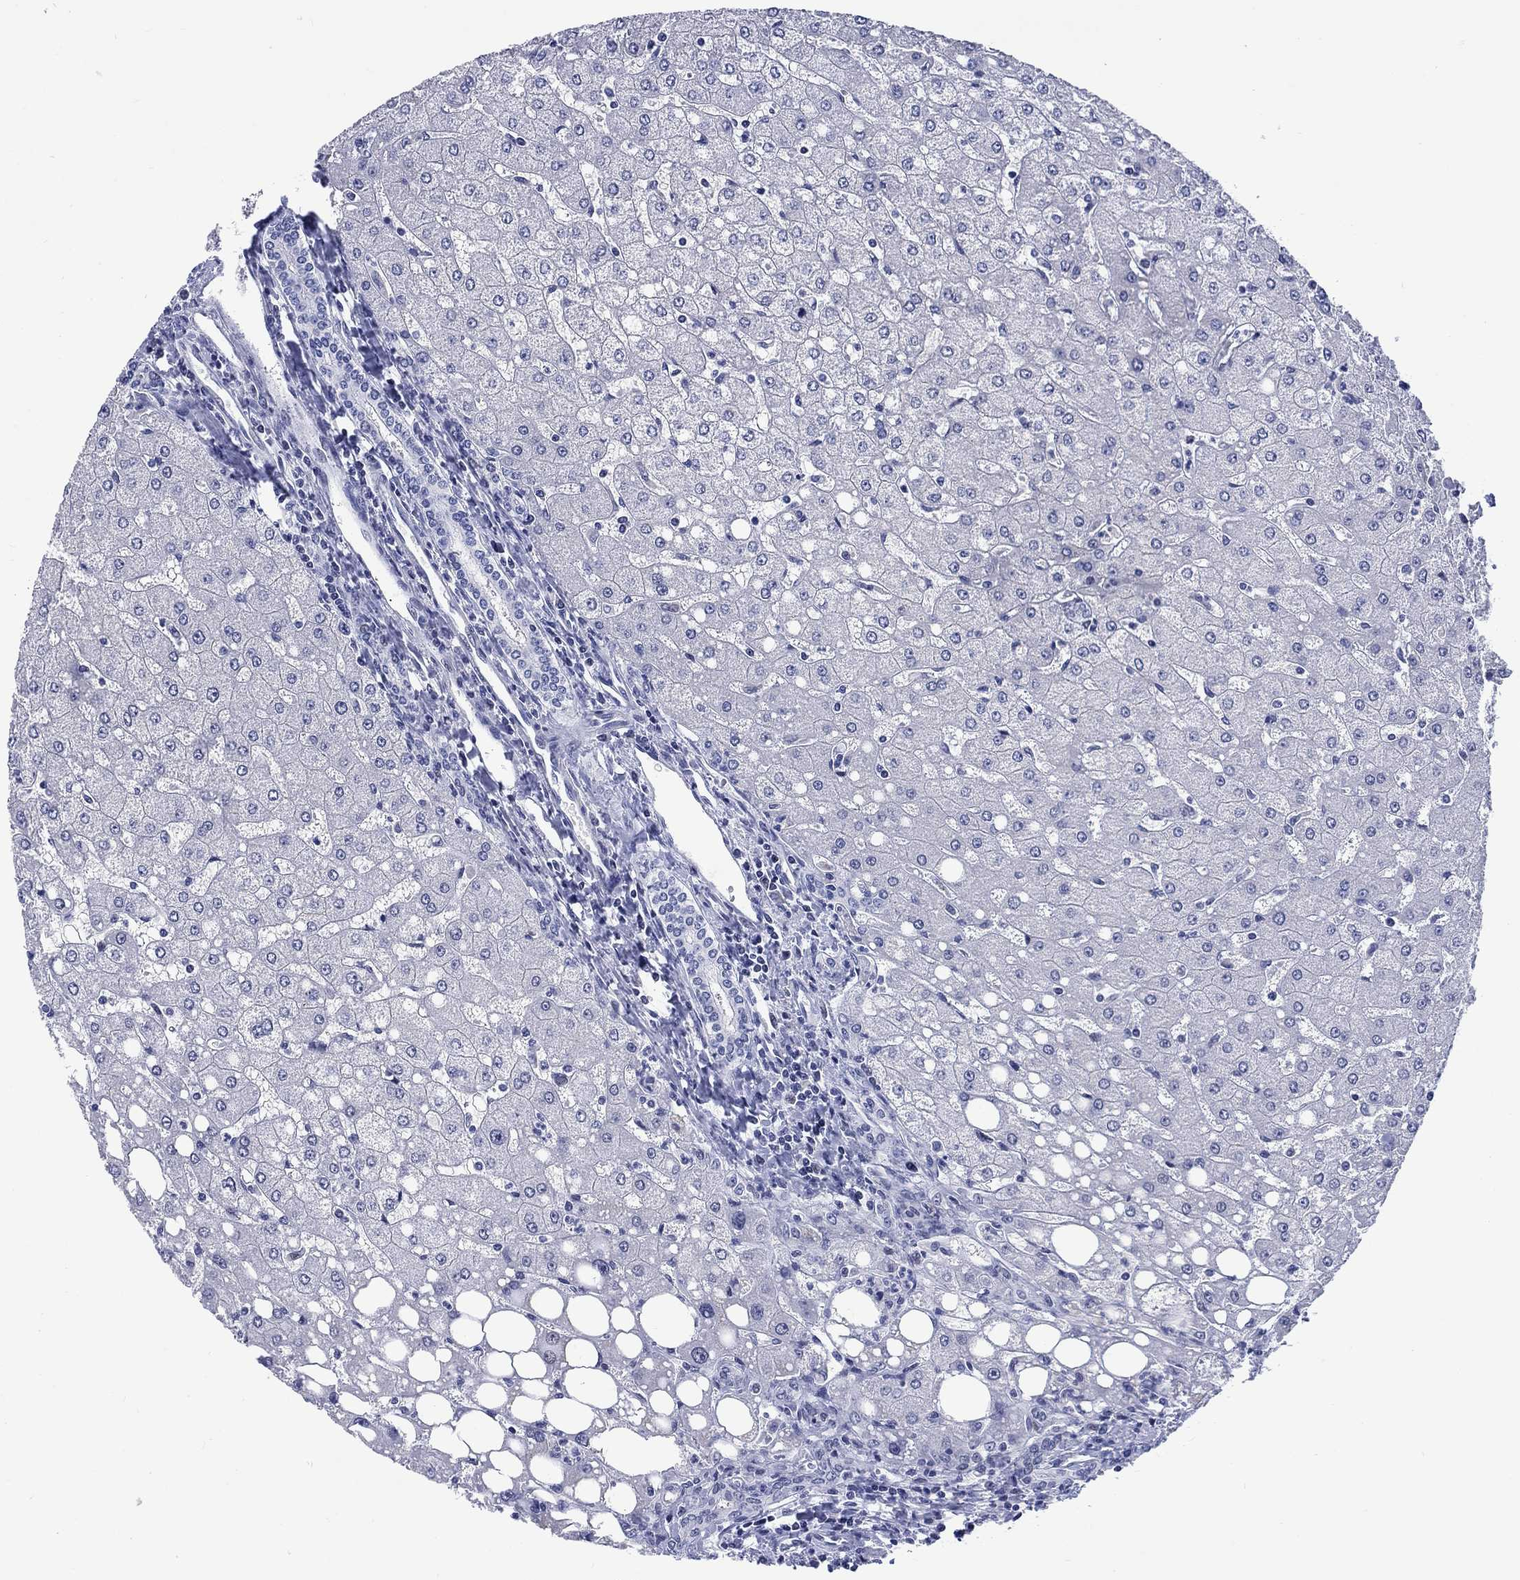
{"staining": {"intensity": "negative", "quantity": "none", "location": "none"}, "tissue": "liver", "cell_type": "Cholangiocytes", "image_type": "normal", "snomed": [{"axis": "morphology", "description": "Normal tissue, NOS"}, {"axis": "topography", "description": "Liver"}], "caption": "This is an immunohistochemistry (IHC) image of benign liver. There is no positivity in cholangiocytes.", "gene": "CDCA2", "patient": {"sex": "female", "age": 53}}